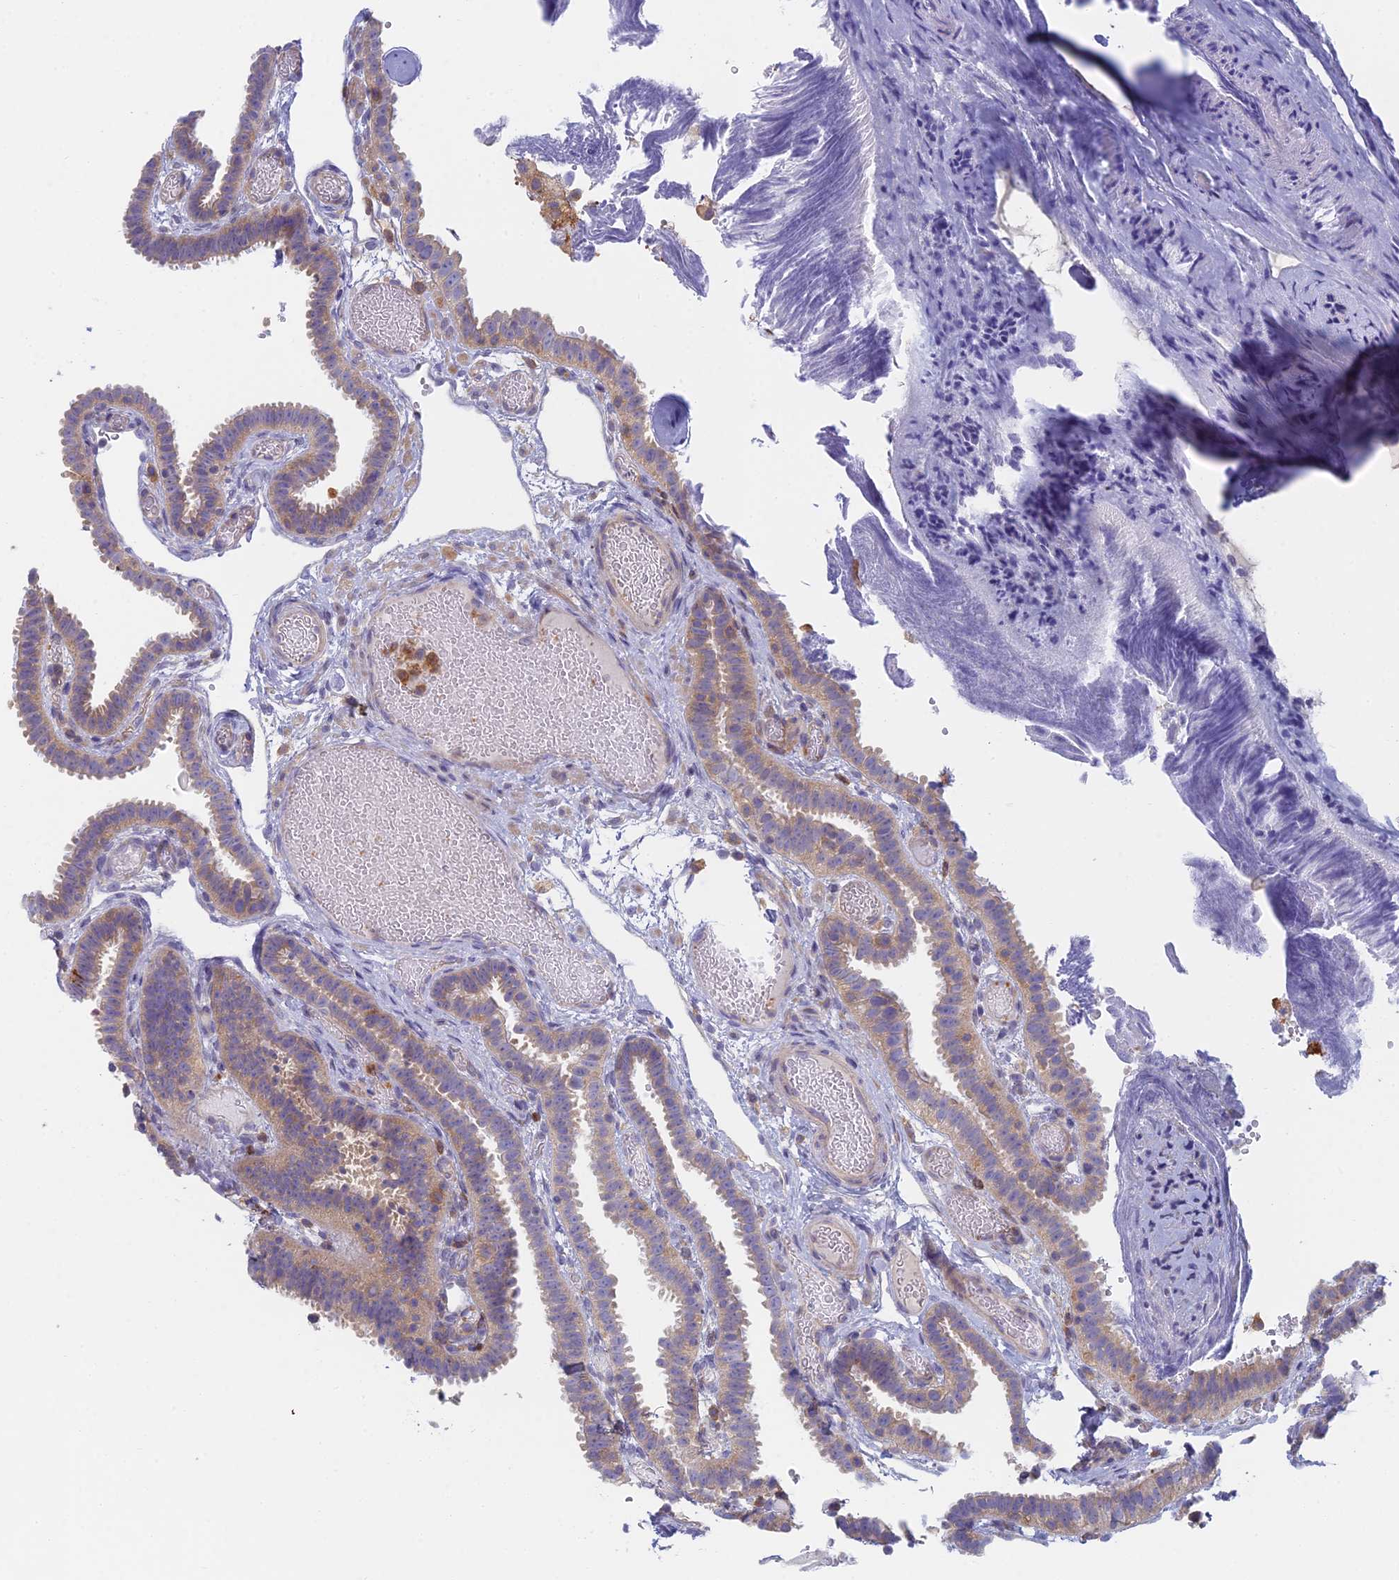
{"staining": {"intensity": "moderate", "quantity": "<25%", "location": "cytoplasmic/membranous"}, "tissue": "fallopian tube", "cell_type": "Glandular cells", "image_type": "normal", "snomed": [{"axis": "morphology", "description": "Normal tissue, NOS"}, {"axis": "topography", "description": "Fallopian tube"}], "caption": "Approximately <25% of glandular cells in normal human fallopian tube exhibit moderate cytoplasmic/membranous protein expression as visualized by brown immunohistochemical staining.", "gene": "STRN4", "patient": {"sex": "female", "age": 37}}